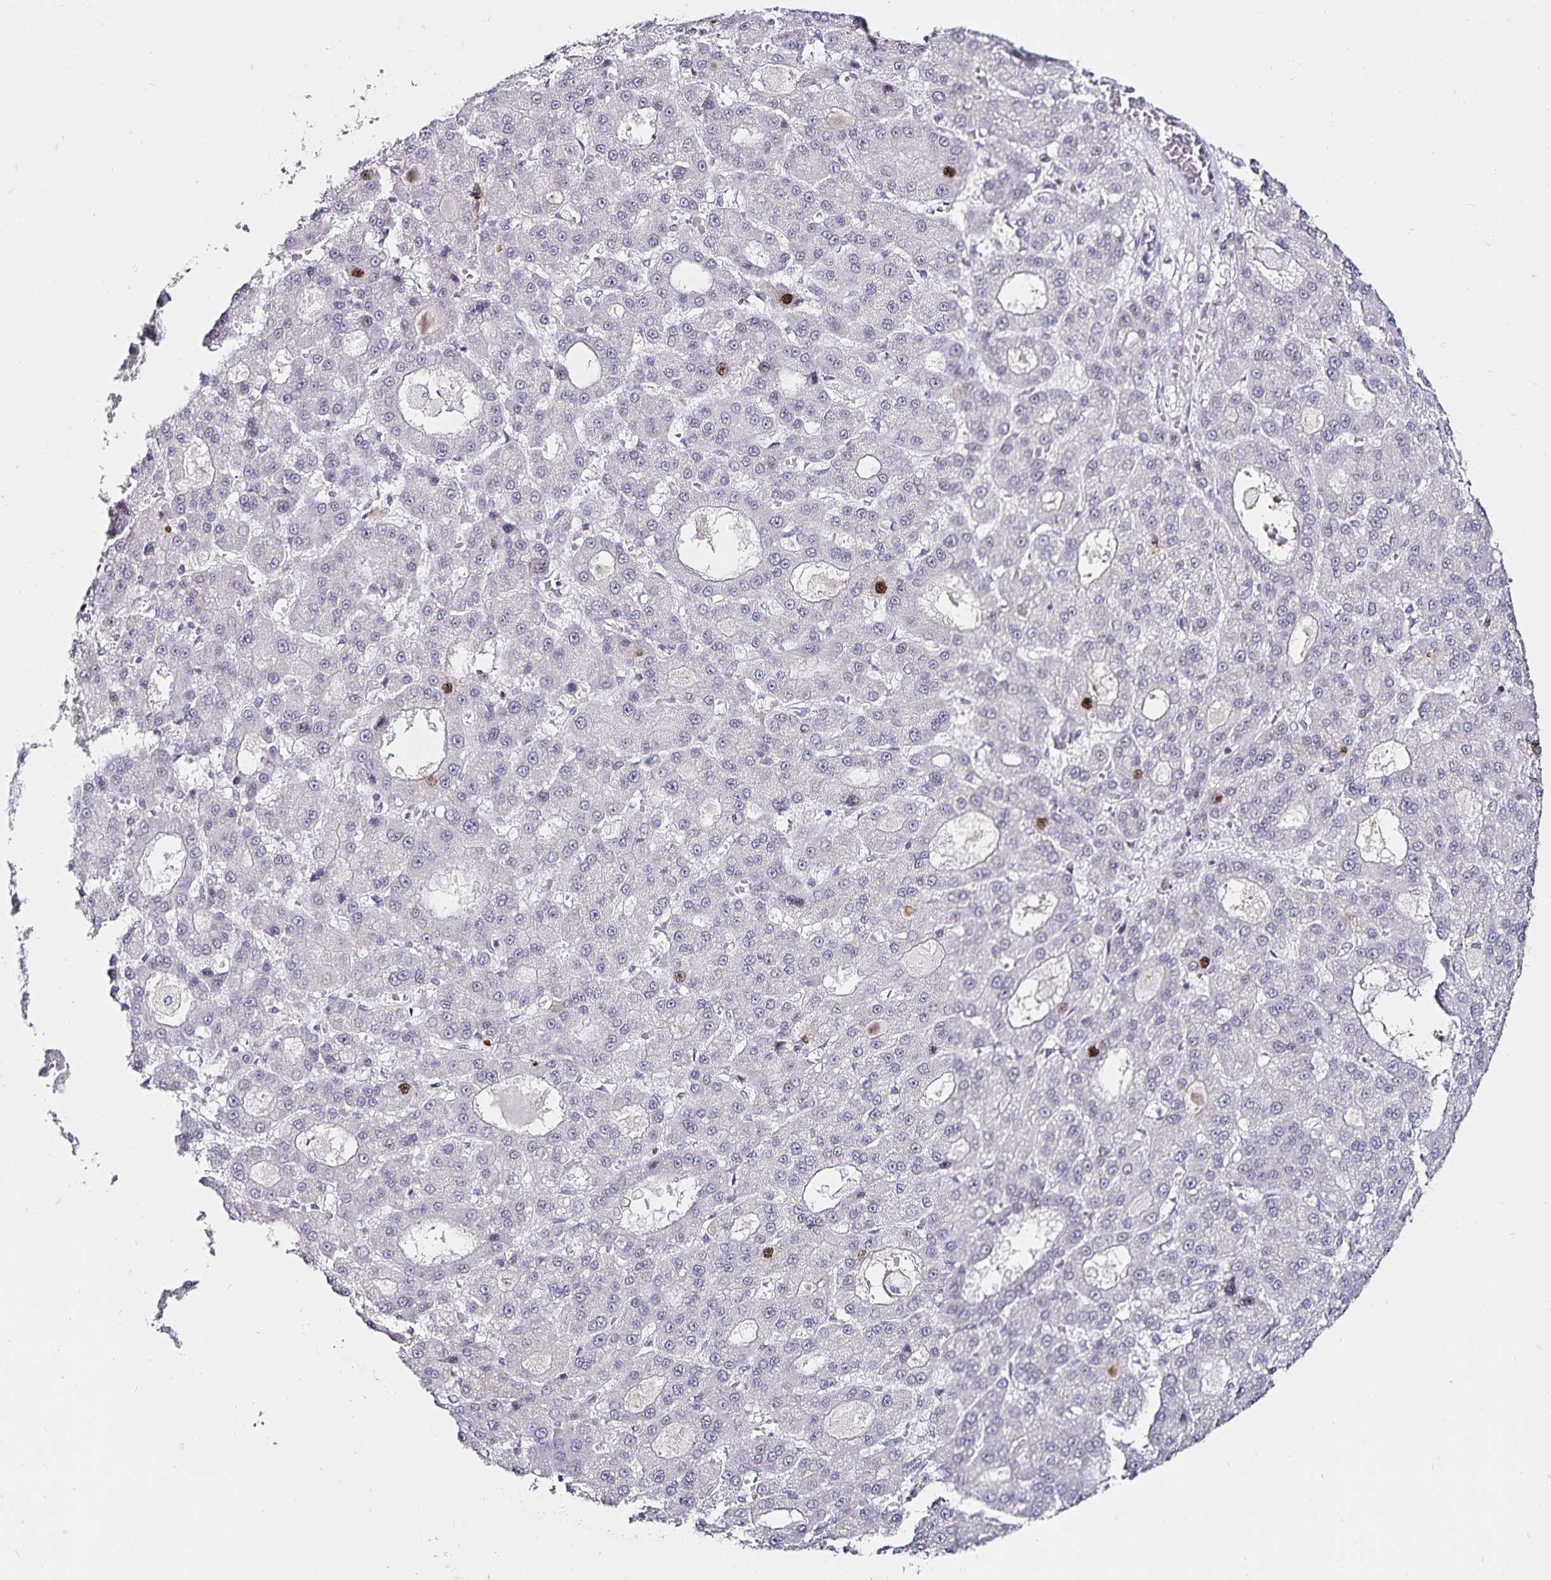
{"staining": {"intensity": "strong", "quantity": "<25%", "location": "nuclear"}, "tissue": "liver cancer", "cell_type": "Tumor cells", "image_type": "cancer", "snomed": [{"axis": "morphology", "description": "Carcinoma, Hepatocellular, NOS"}, {"axis": "topography", "description": "Liver"}], "caption": "Human liver hepatocellular carcinoma stained with a brown dye reveals strong nuclear positive positivity in about <25% of tumor cells.", "gene": "ANLN", "patient": {"sex": "male", "age": 70}}